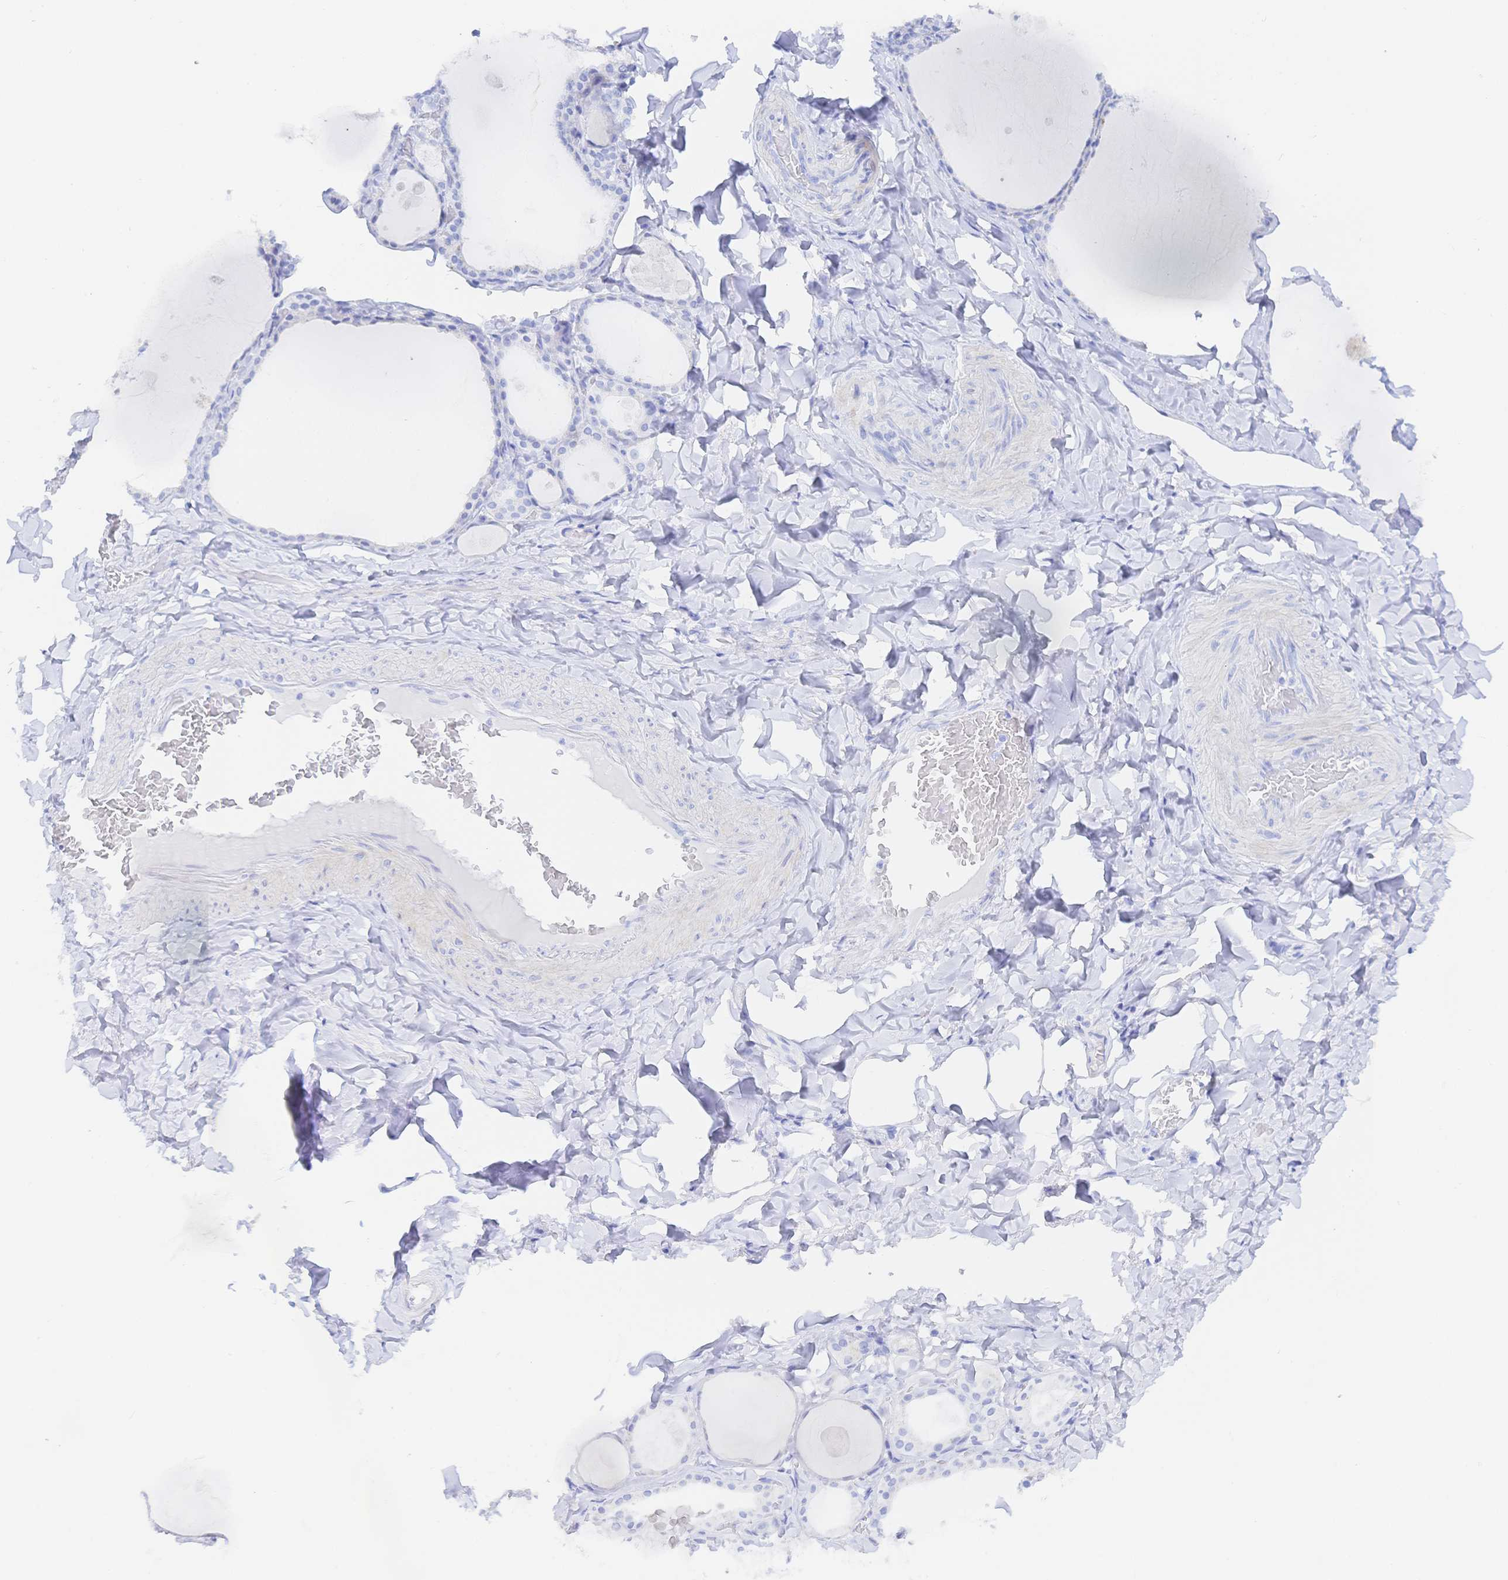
{"staining": {"intensity": "negative", "quantity": "none", "location": "none"}, "tissue": "thyroid gland", "cell_type": "Glandular cells", "image_type": "normal", "snomed": [{"axis": "morphology", "description": "Normal tissue, NOS"}, {"axis": "topography", "description": "Thyroid gland"}], "caption": "There is no significant expression in glandular cells of thyroid gland. (Immunohistochemistry, brightfield microscopy, high magnification).", "gene": "KCNH6", "patient": {"sex": "male", "age": 56}}